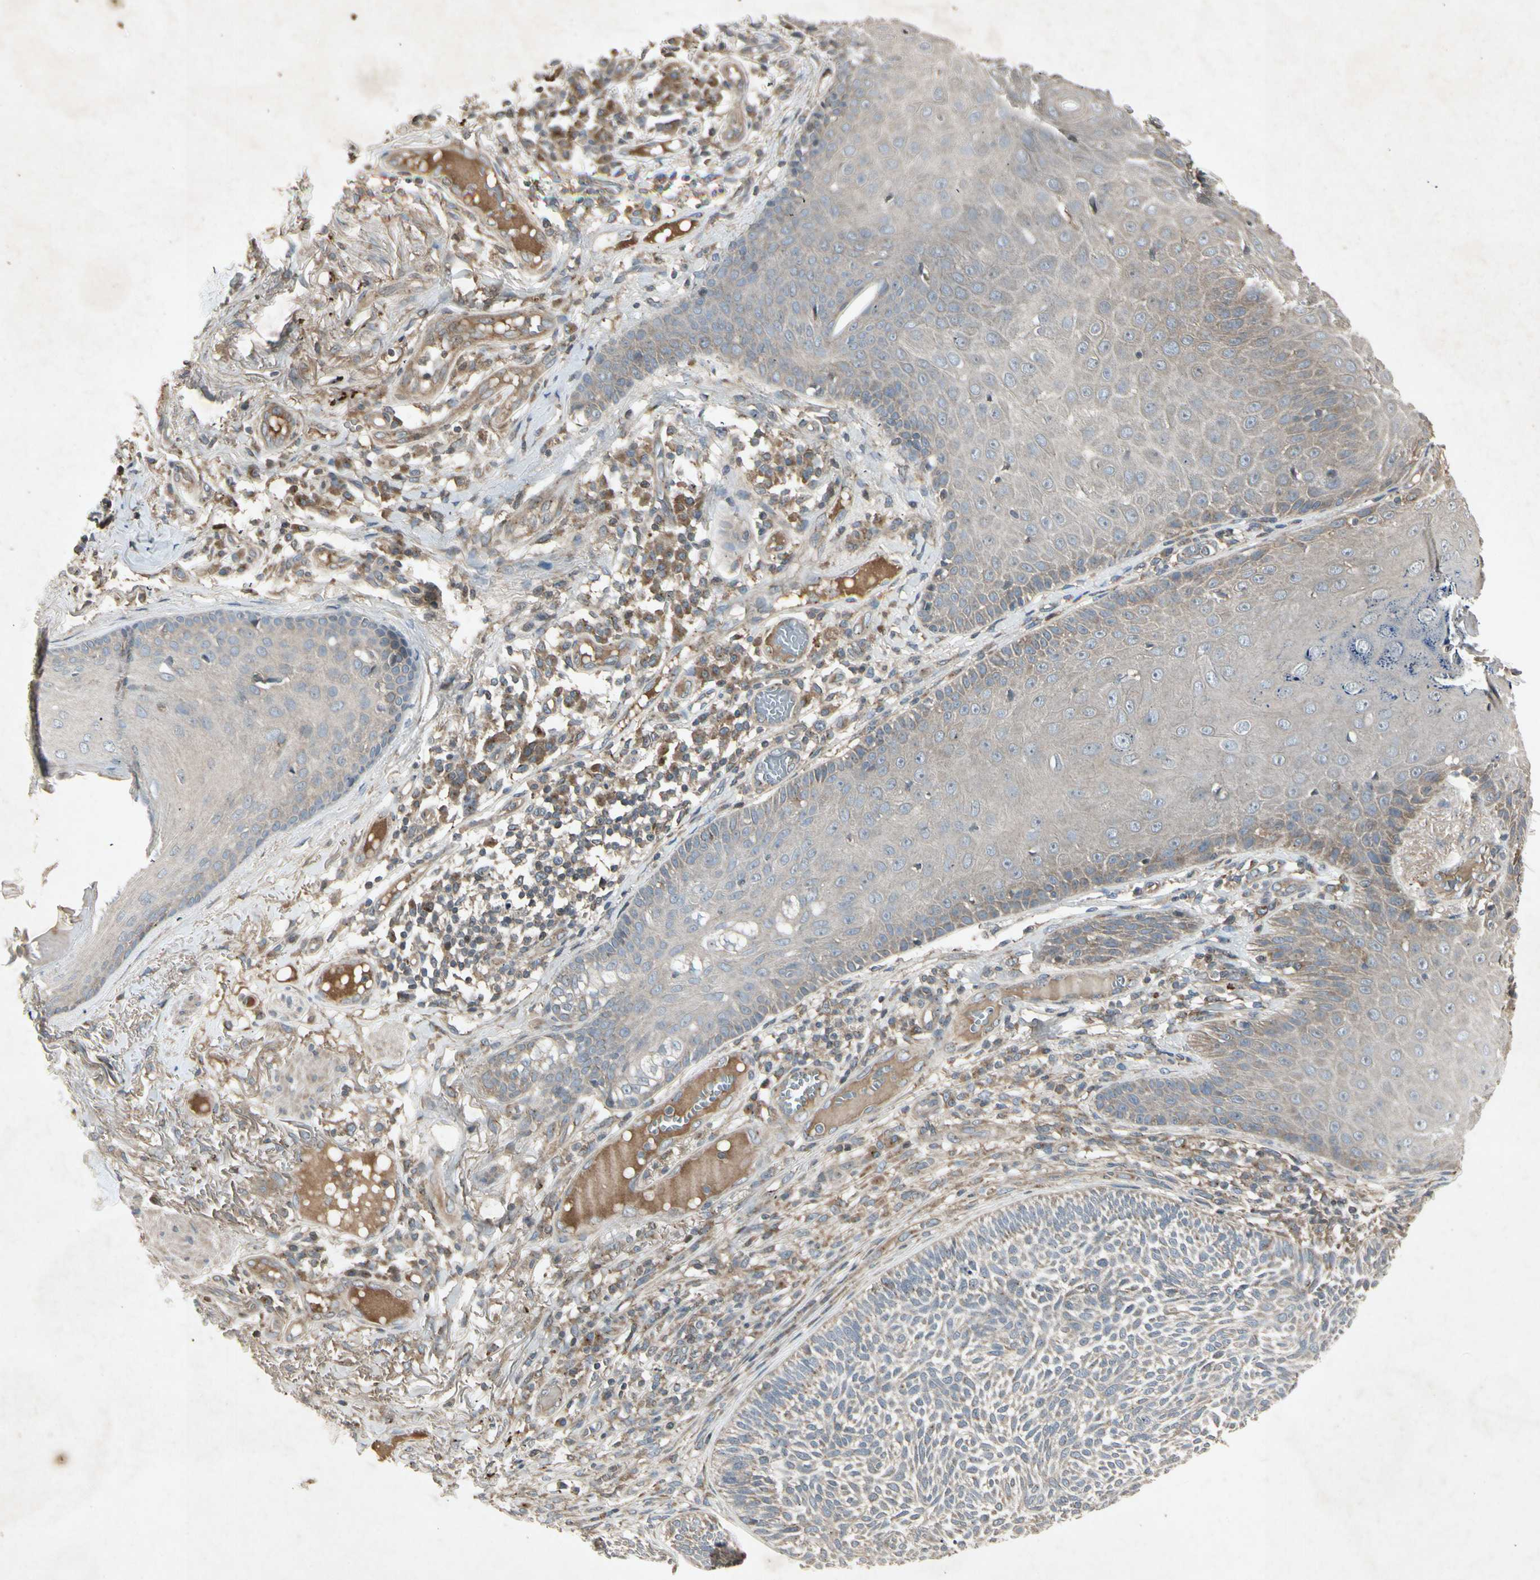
{"staining": {"intensity": "weak", "quantity": "25%-75%", "location": "cytoplasmic/membranous"}, "tissue": "skin cancer", "cell_type": "Tumor cells", "image_type": "cancer", "snomed": [{"axis": "morphology", "description": "Normal tissue, NOS"}, {"axis": "morphology", "description": "Basal cell carcinoma"}, {"axis": "topography", "description": "Skin"}], "caption": "High-power microscopy captured an immunohistochemistry (IHC) histopathology image of skin basal cell carcinoma, revealing weak cytoplasmic/membranous expression in about 25%-75% of tumor cells.", "gene": "TEK", "patient": {"sex": "male", "age": 52}}